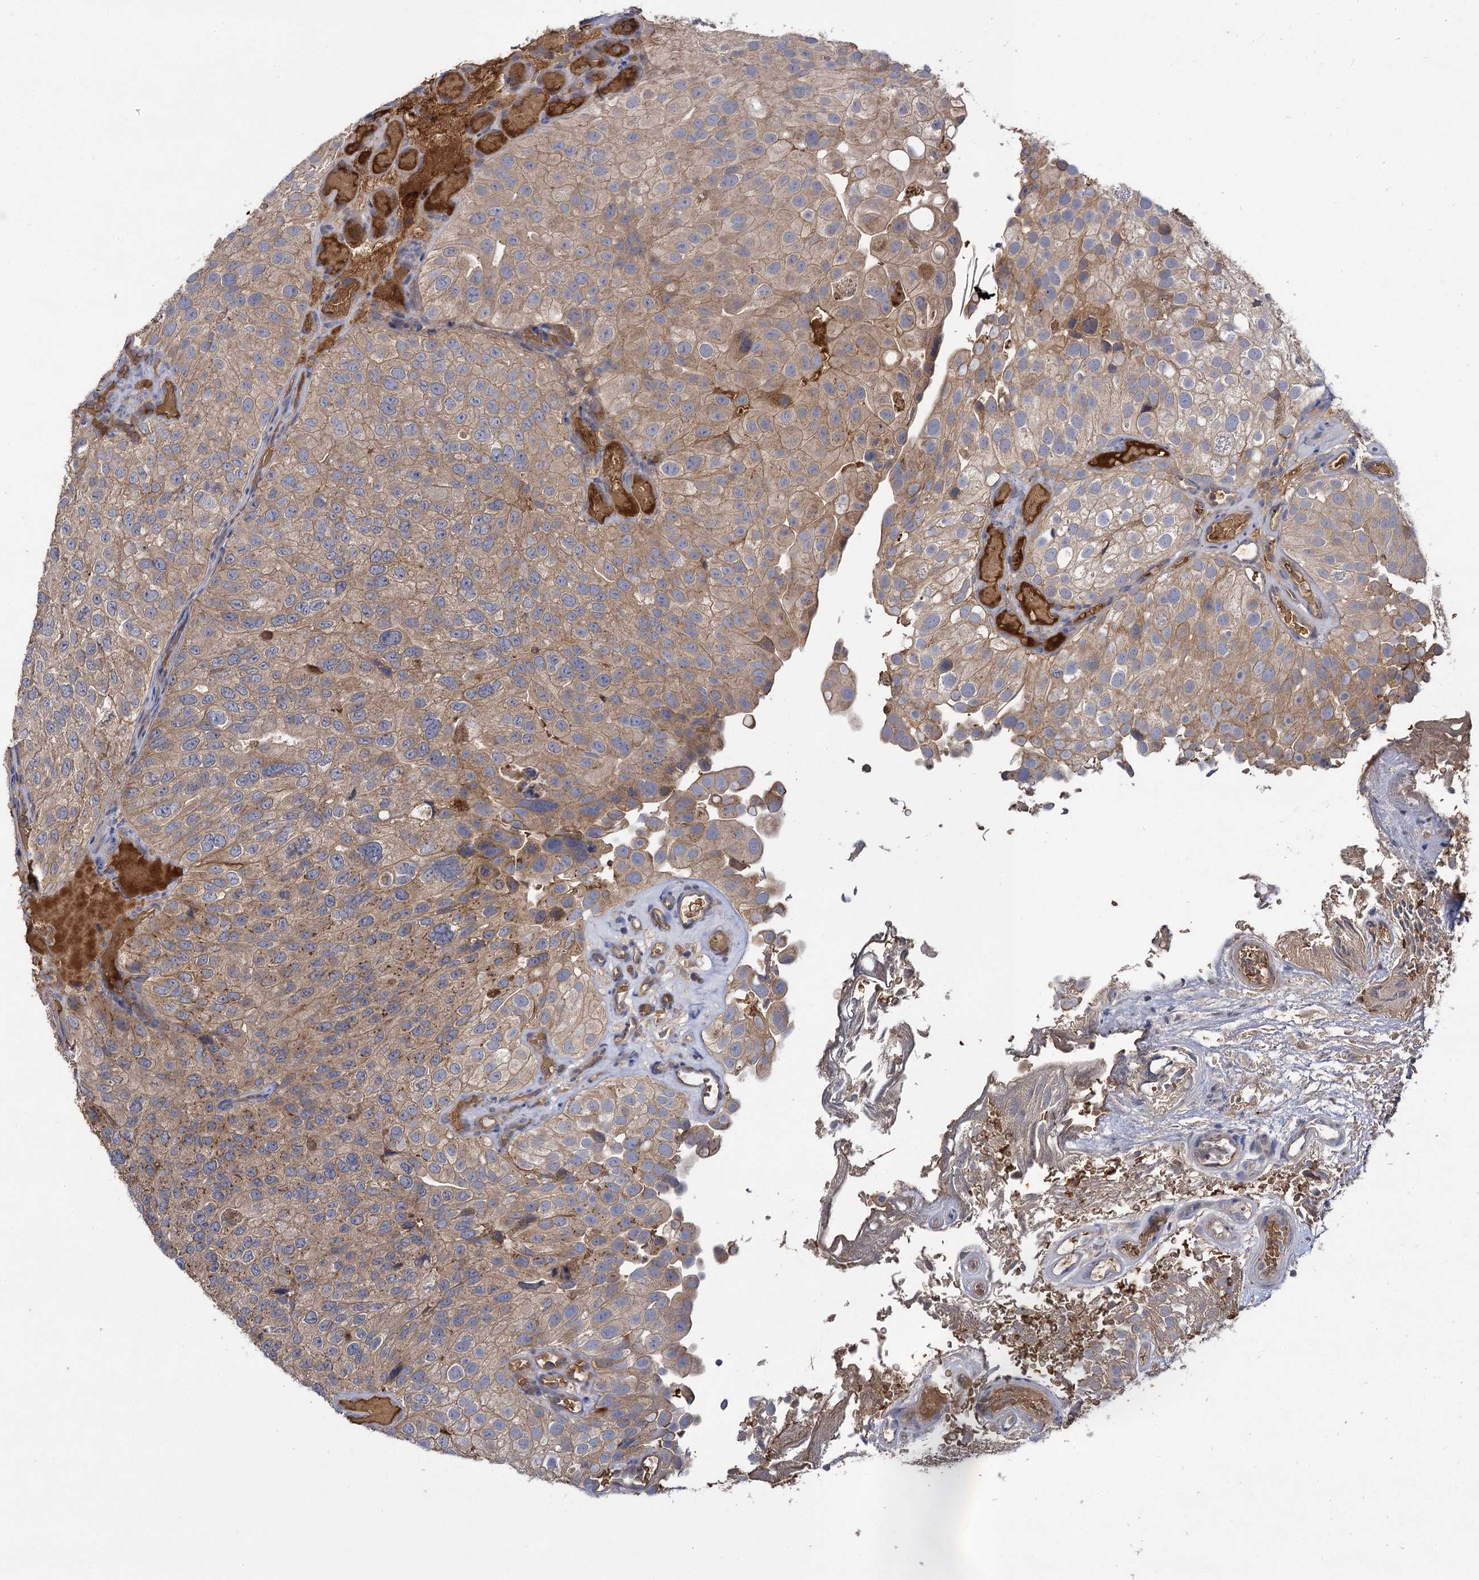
{"staining": {"intensity": "moderate", "quantity": ">75%", "location": "cytoplasmic/membranous"}, "tissue": "urothelial cancer", "cell_type": "Tumor cells", "image_type": "cancer", "snomed": [{"axis": "morphology", "description": "Urothelial carcinoma, Low grade"}, {"axis": "topography", "description": "Urinary bladder"}], "caption": "Urothelial cancer stained for a protein shows moderate cytoplasmic/membranous positivity in tumor cells.", "gene": "USP50", "patient": {"sex": "male", "age": 78}}